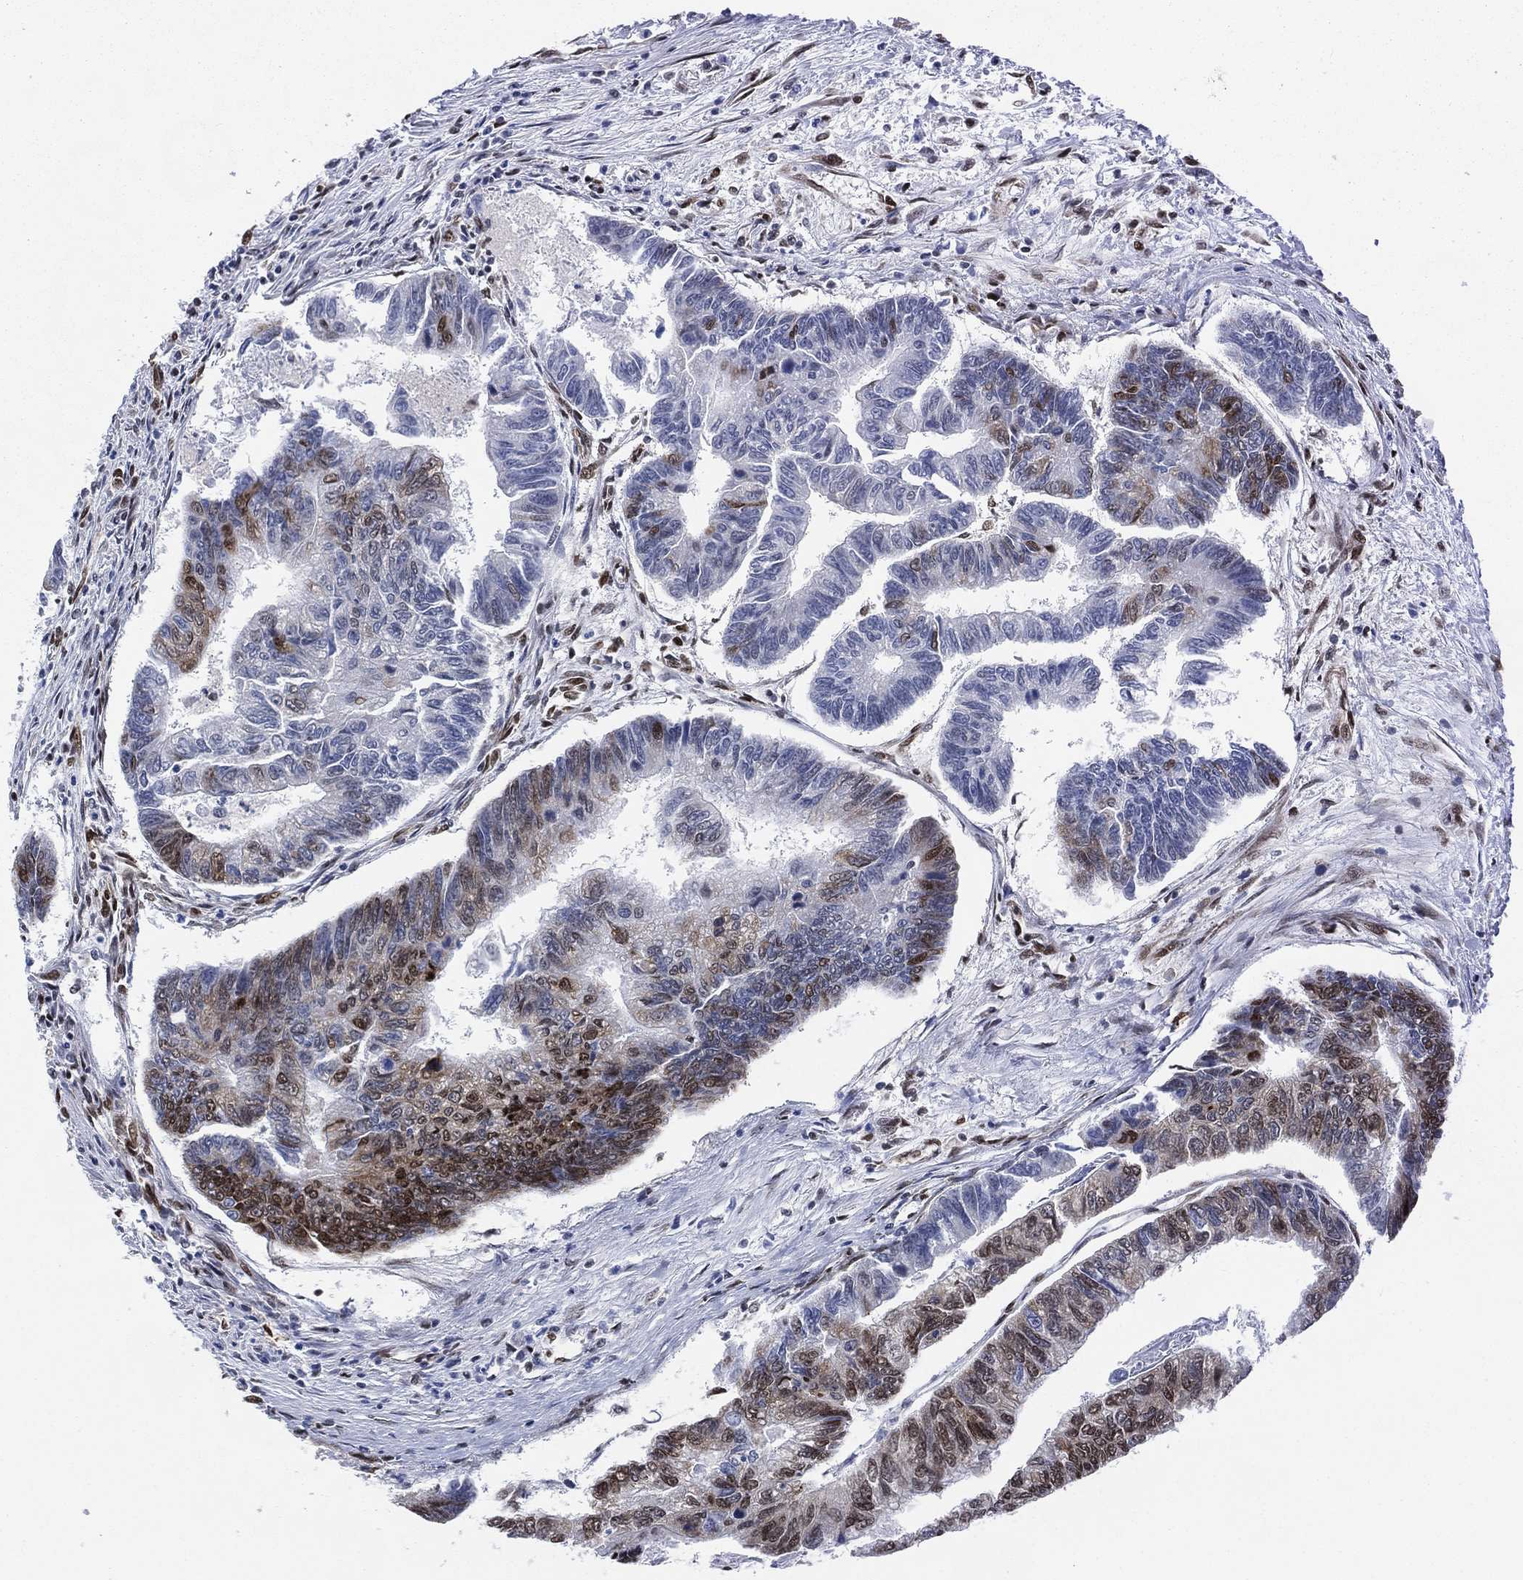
{"staining": {"intensity": "moderate", "quantity": "25%-75%", "location": "cytoplasmic/membranous,nuclear"}, "tissue": "colorectal cancer", "cell_type": "Tumor cells", "image_type": "cancer", "snomed": [{"axis": "morphology", "description": "Adenocarcinoma, NOS"}, {"axis": "topography", "description": "Colon"}], "caption": "Brown immunohistochemical staining in colorectal adenocarcinoma exhibits moderate cytoplasmic/membranous and nuclear expression in approximately 25%-75% of tumor cells. (Stains: DAB in brown, nuclei in blue, Microscopy: brightfield microscopy at high magnification).", "gene": "FUBP3", "patient": {"sex": "female", "age": 65}}